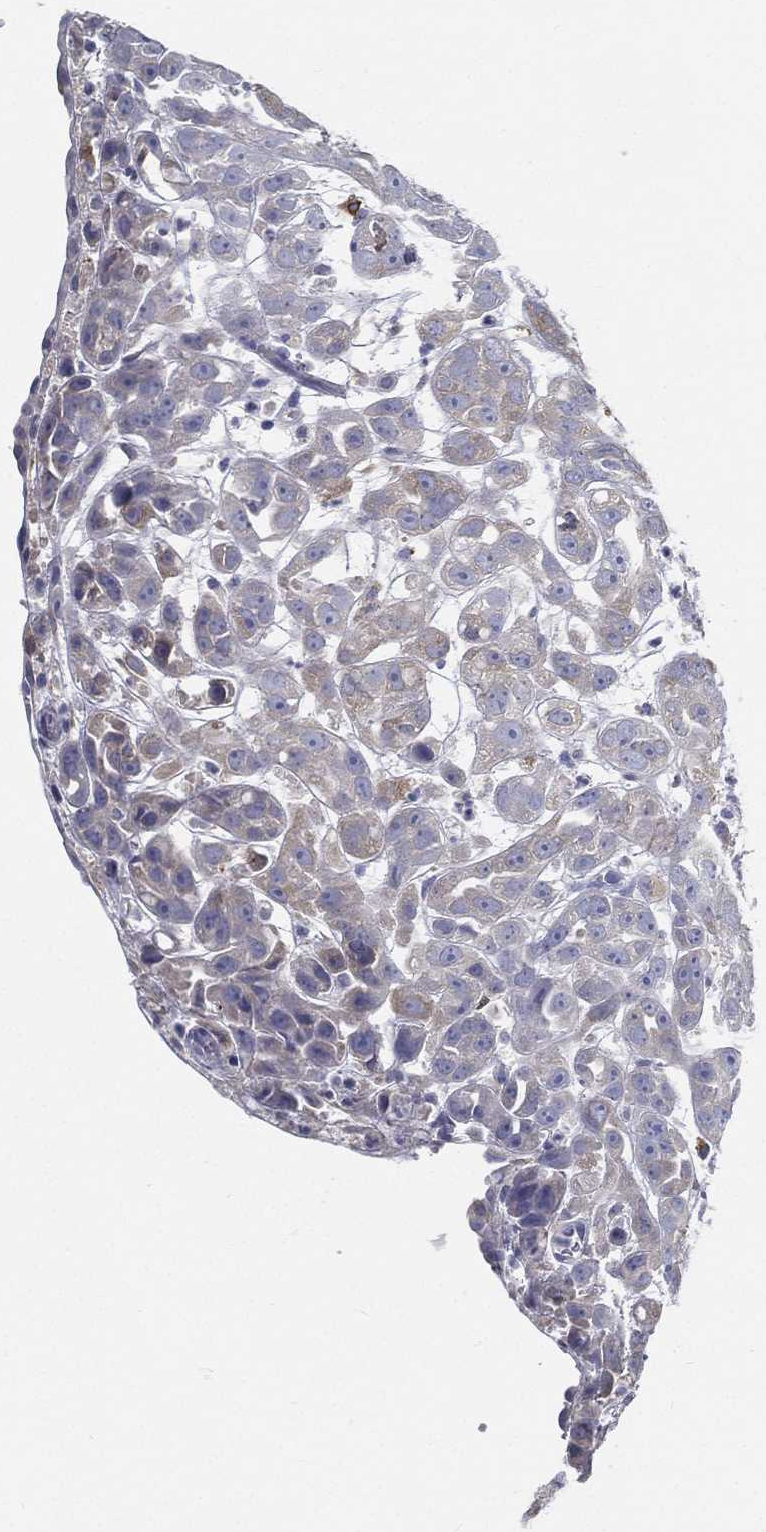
{"staining": {"intensity": "weak", "quantity": "<25%", "location": "cytoplasmic/membranous"}, "tissue": "urothelial cancer", "cell_type": "Tumor cells", "image_type": "cancer", "snomed": [{"axis": "morphology", "description": "Urothelial carcinoma, High grade"}, {"axis": "topography", "description": "Urinary bladder"}], "caption": "Urothelial cancer stained for a protein using IHC displays no staining tumor cells.", "gene": "STS", "patient": {"sex": "female", "age": 41}}